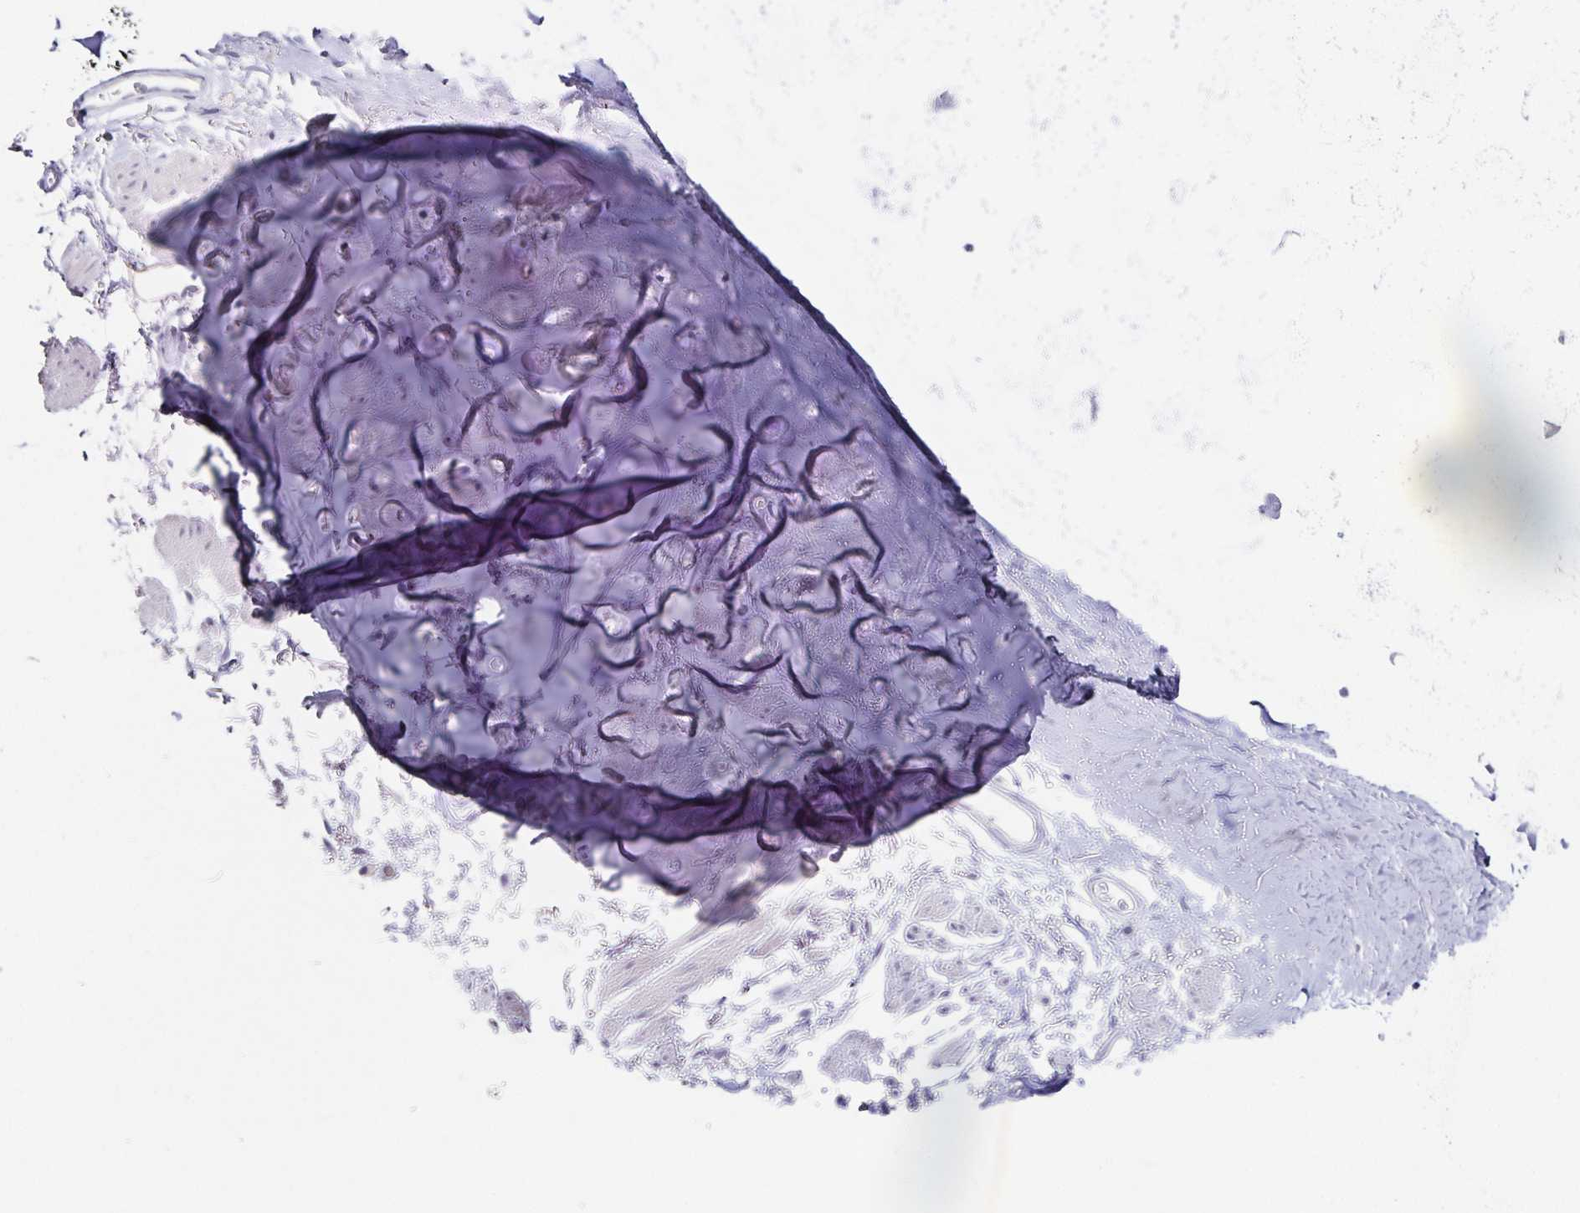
{"staining": {"intensity": "negative", "quantity": "none", "location": "none"}, "tissue": "soft tissue", "cell_type": "Chondrocytes", "image_type": "normal", "snomed": [{"axis": "morphology", "description": "Normal tissue, NOS"}, {"axis": "topography", "description": "Cartilage tissue"}, {"axis": "topography", "description": "Bronchus"}], "caption": "A high-resolution histopathology image shows IHC staining of unremarkable soft tissue, which exhibits no significant positivity in chondrocytes.", "gene": "PODXL", "patient": {"sex": "female", "age": 79}}